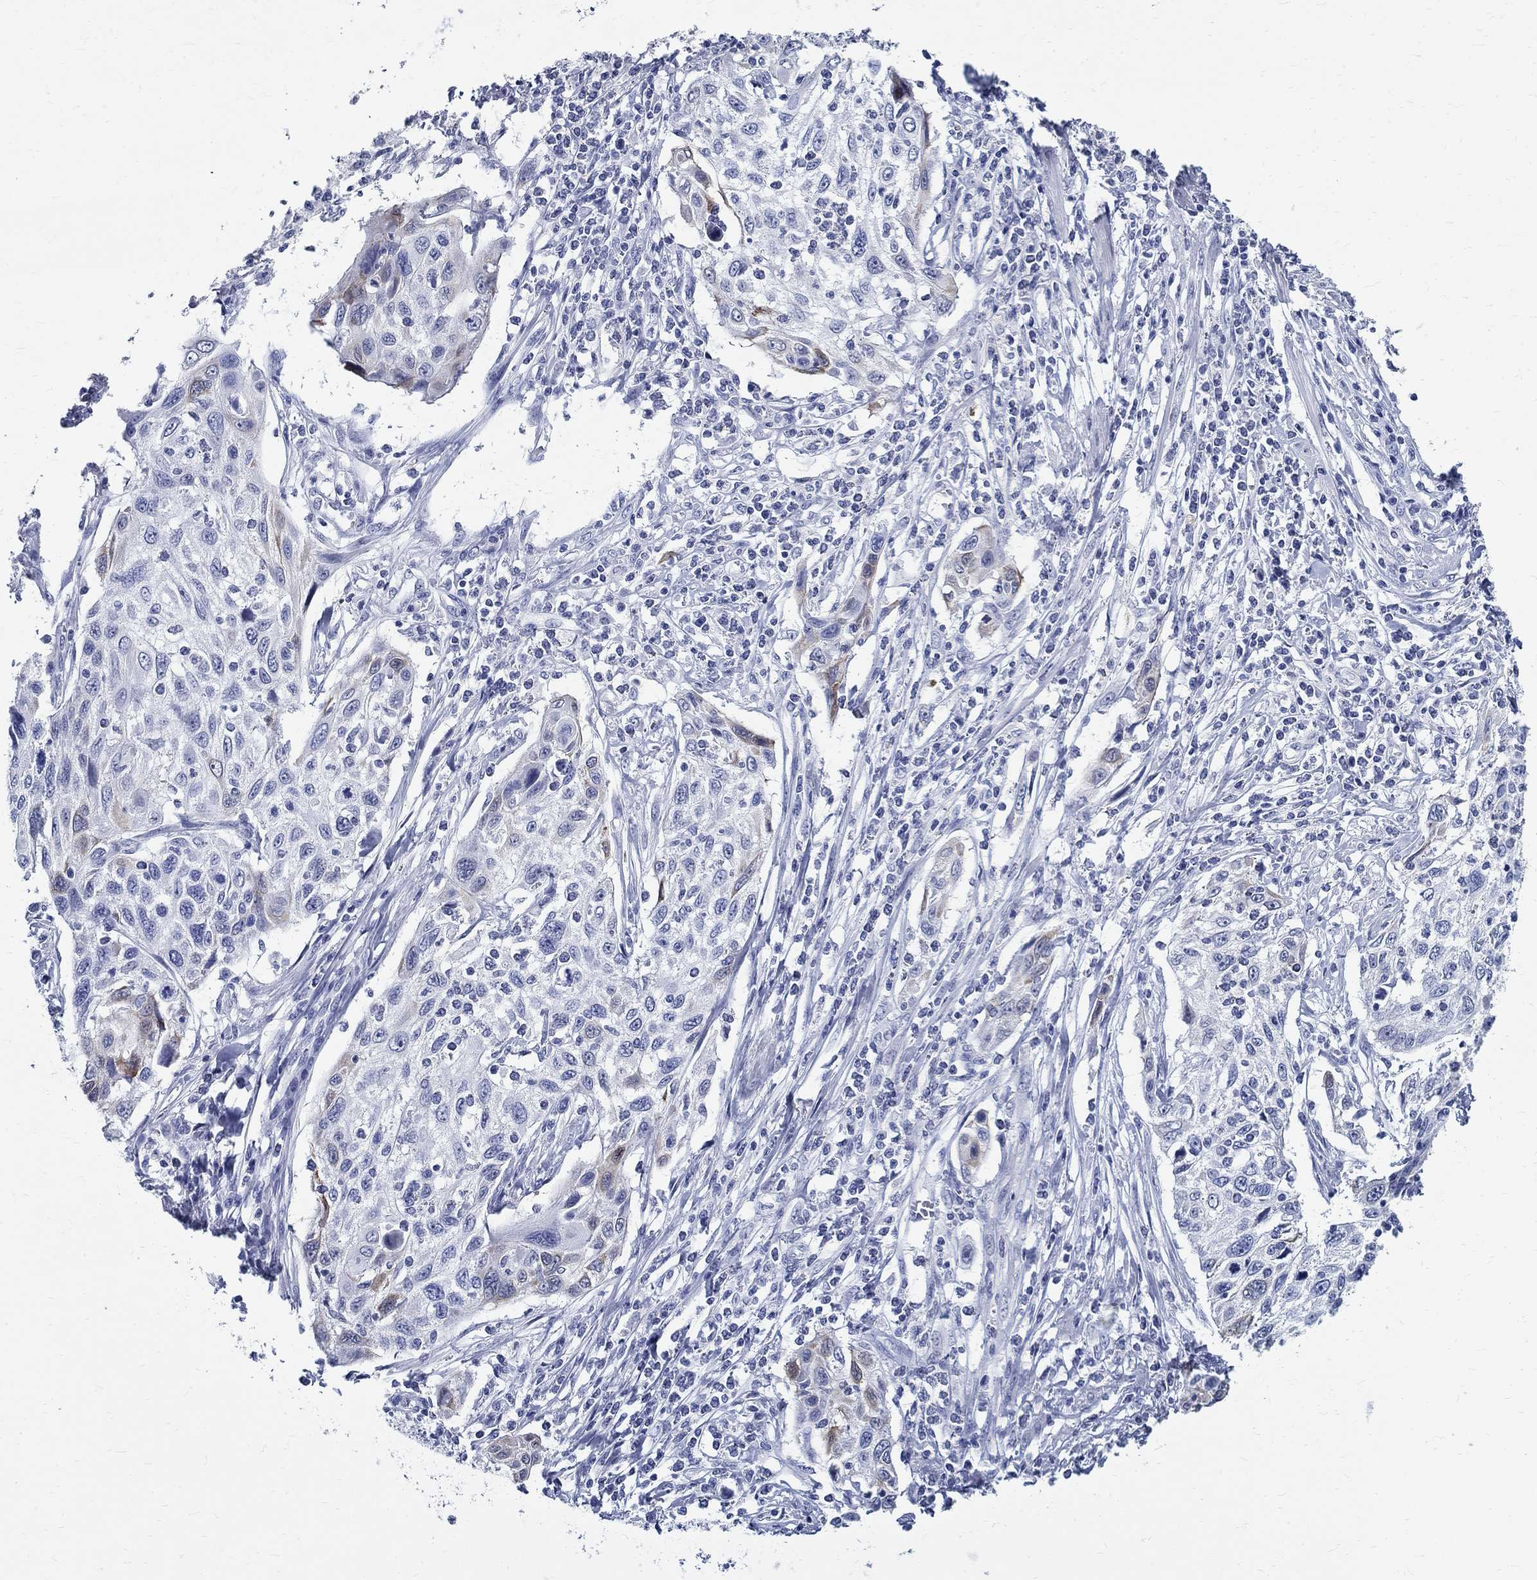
{"staining": {"intensity": "weak", "quantity": "<25%", "location": "cytoplasmic/membranous"}, "tissue": "cervical cancer", "cell_type": "Tumor cells", "image_type": "cancer", "snomed": [{"axis": "morphology", "description": "Squamous cell carcinoma, NOS"}, {"axis": "topography", "description": "Cervix"}], "caption": "Tumor cells show no significant expression in cervical squamous cell carcinoma.", "gene": "BSPRY", "patient": {"sex": "female", "age": 70}}